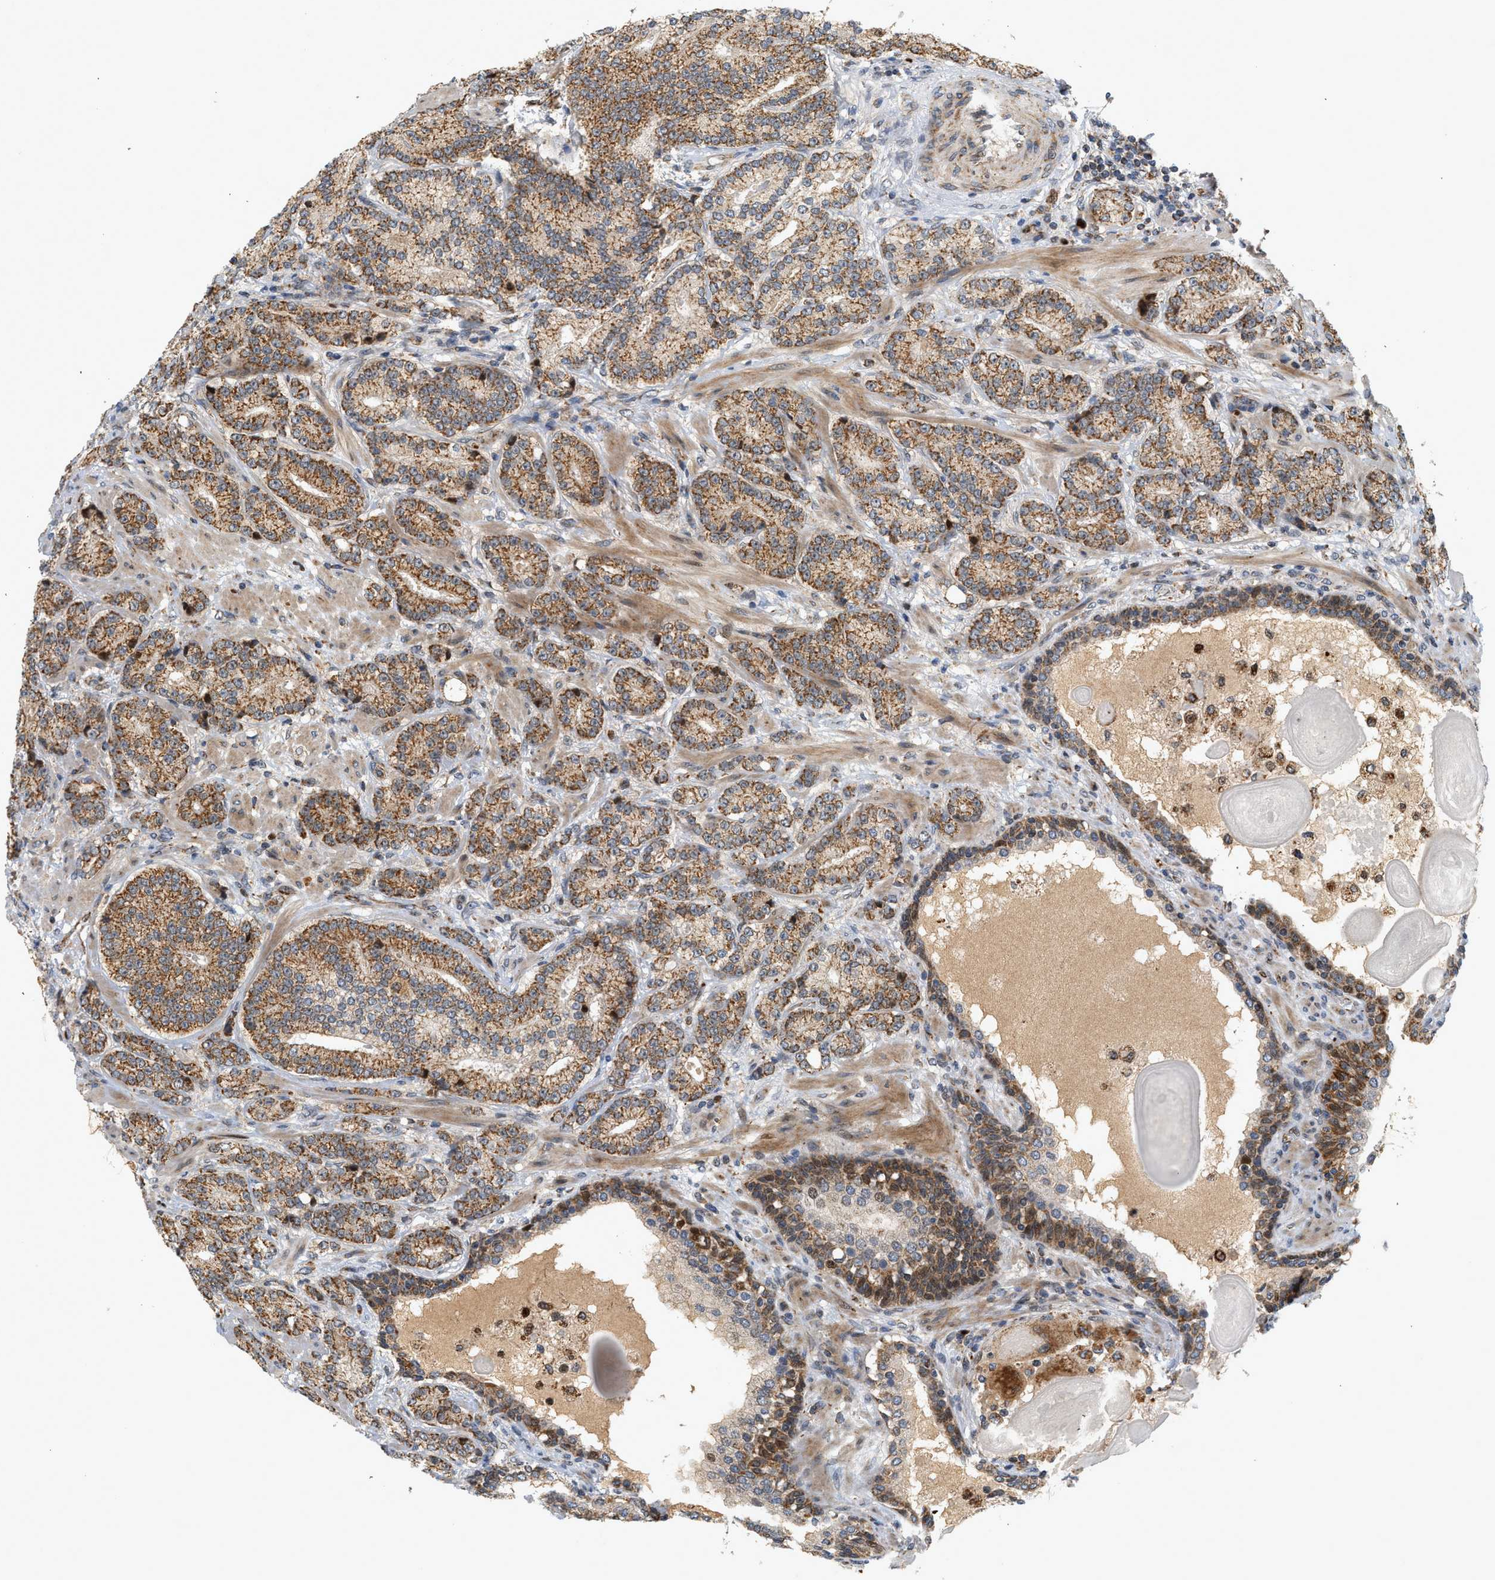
{"staining": {"intensity": "strong", "quantity": ">75%", "location": "cytoplasmic/membranous"}, "tissue": "prostate cancer", "cell_type": "Tumor cells", "image_type": "cancer", "snomed": [{"axis": "morphology", "description": "Adenocarcinoma, High grade"}, {"axis": "topography", "description": "Prostate"}], "caption": "Strong cytoplasmic/membranous positivity is present in about >75% of tumor cells in prostate high-grade adenocarcinoma. (Stains: DAB in brown, nuclei in blue, Microscopy: brightfield microscopy at high magnification).", "gene": "MCU", "patient": {"sex": "male", "age": 61}}